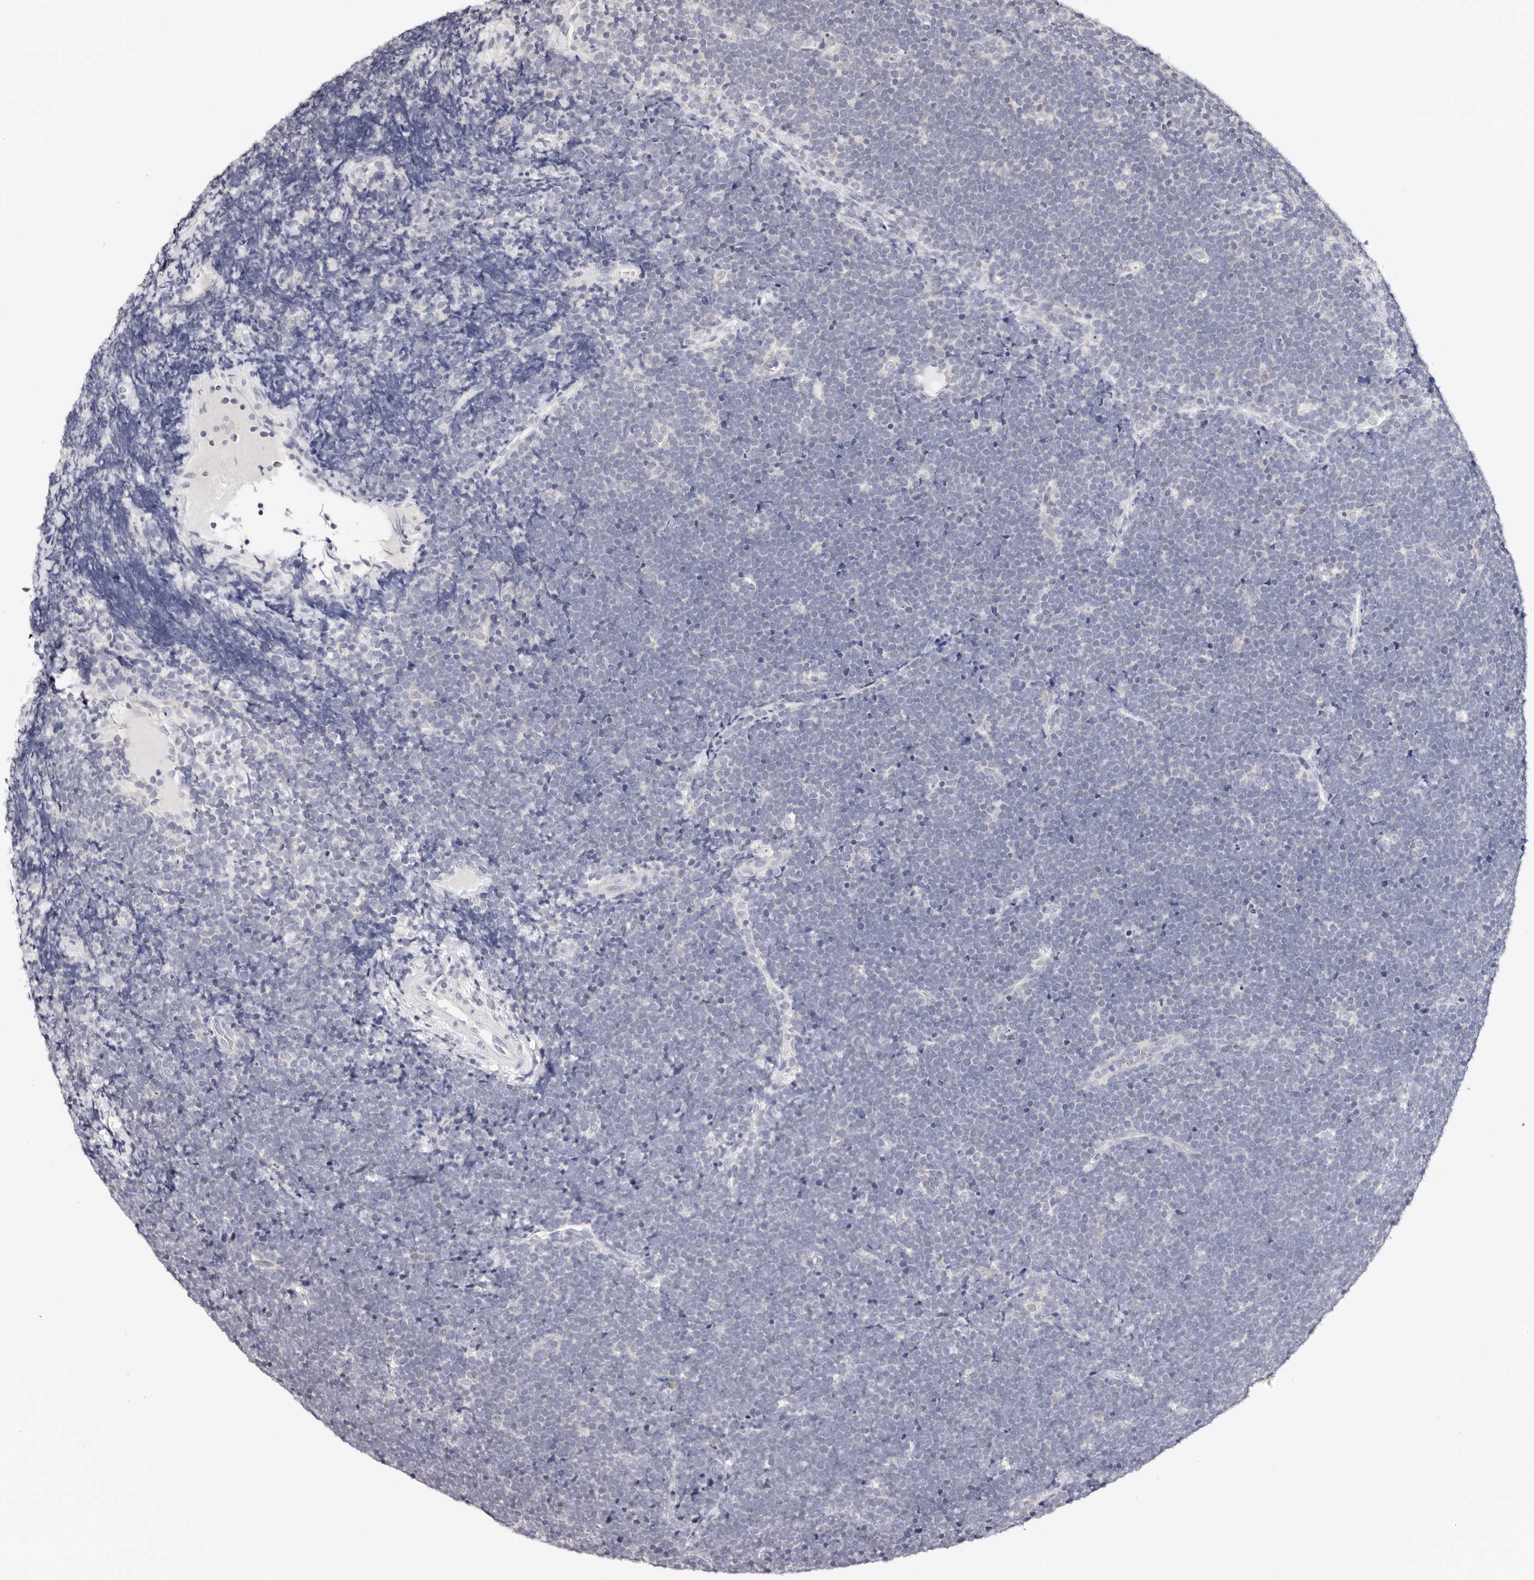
{"staining": {"intensity": "negative", "quantity": "none", "location": "none"}, "tissue": "lymphoma", "cell_type": "Tumor cells", "image_type": "cancer", "snomed": [{"axis": "morphology", "description": "Malignant lymphoma, non-Hodgkin's type, High grade"}, {"axis": "topography", "description": "Lymph node"}], "caption": "IHC micrograph of neoplastic tissue: human malignant lymphoma, non-Hodgkin's type (high-grade) stained with DAB (3,3'-diaminobenzidine) displays no significant protein expression in tumor cells. The staining was performed using DAB (3,3'-diaminobenzidine) to visualize the protein expression in brown, while the nuclei were stained in blue with hematoxylin (Magnification: 20x).", "gene": "ROM1", "patient": {"sex": "male", "age": 13}}